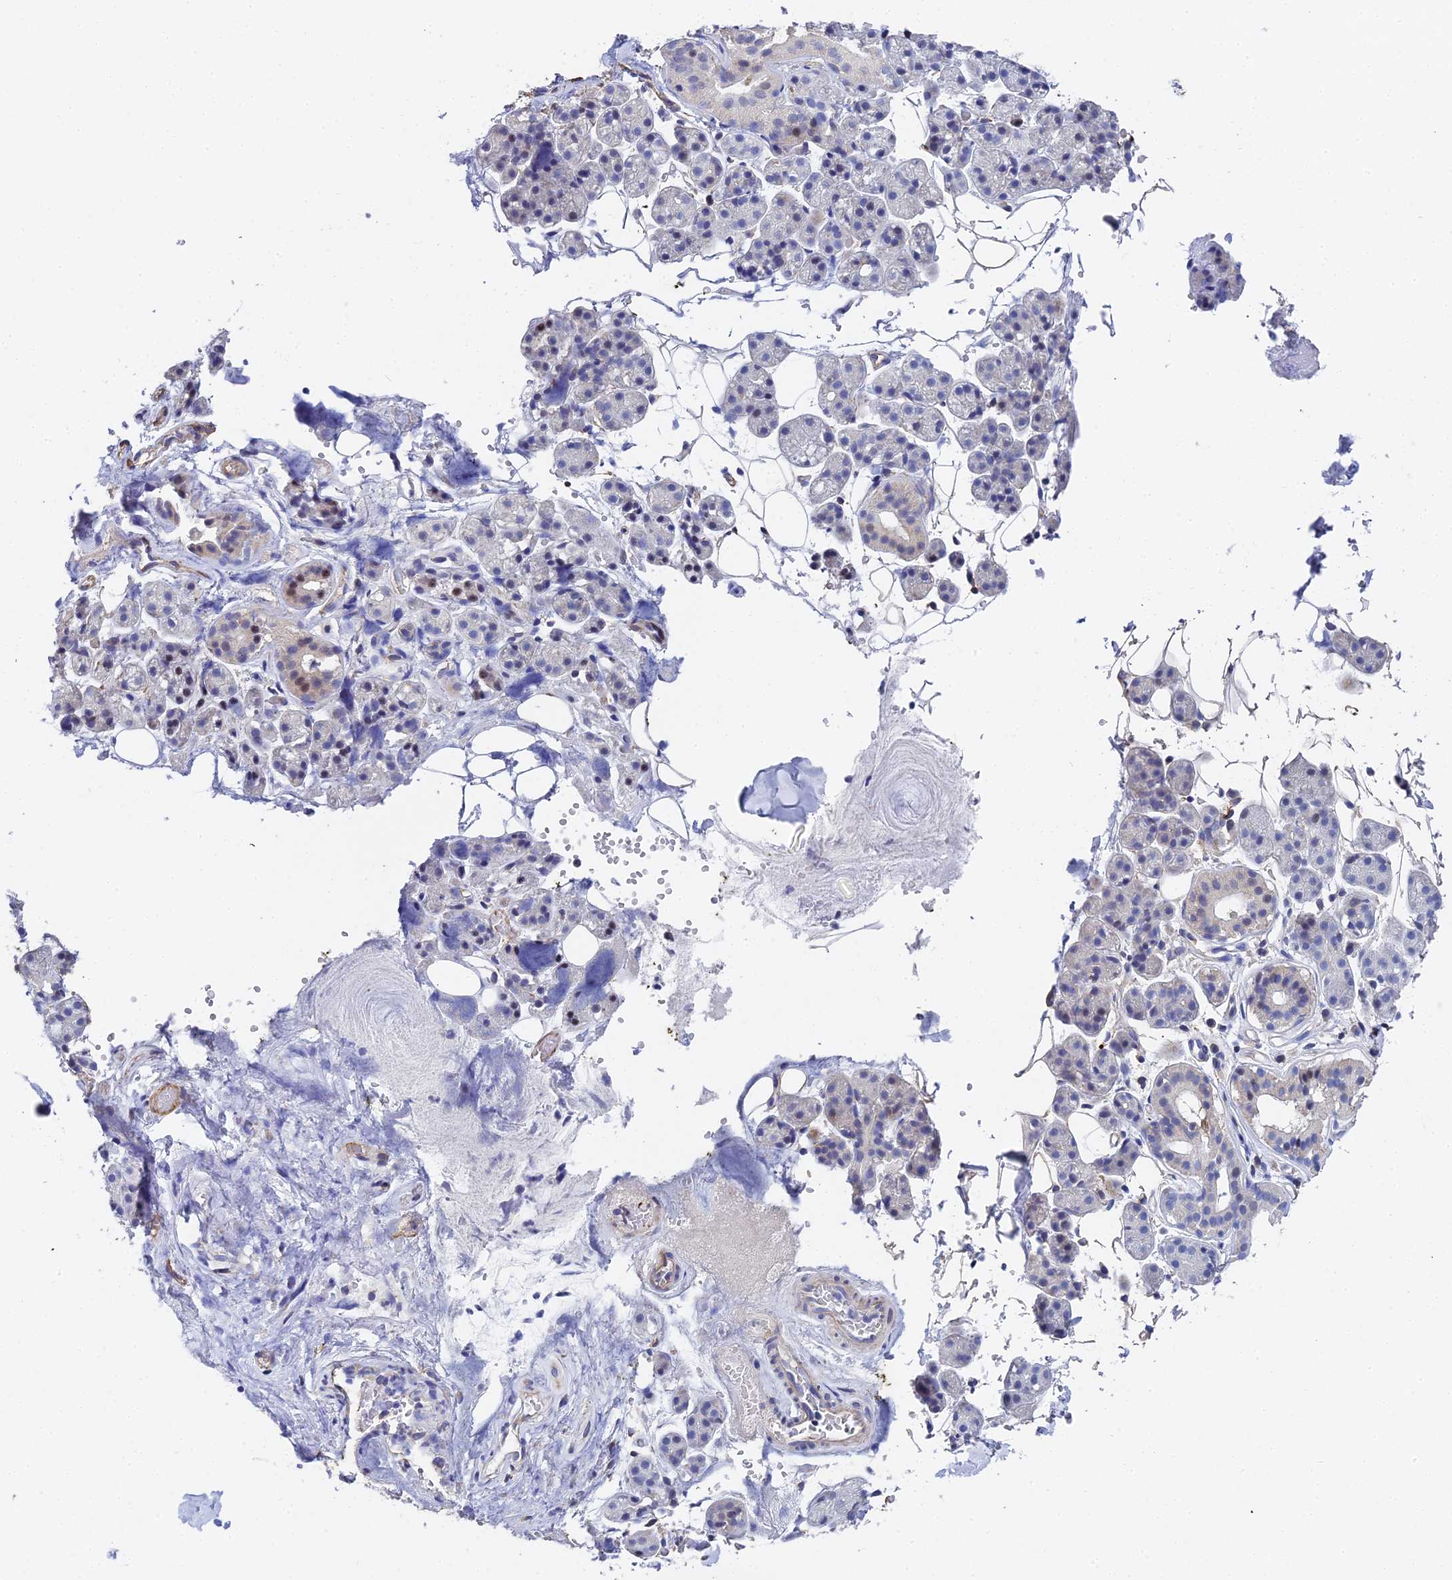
{"staining": {"intensity": "moderate", "quantity": "<25%", "location": "nuclear"}, "tissue": "salivary gland", "cell_type": "Glandular cells", "image_type": "normal", "snomed": [{"axis": "morphology", "description": "Normal tissue, NOS"}, {"axis": "topography", "description": "Salivary gland"}], "caption": "An image of salivary gland stained for a protein shows moderate nuclear brown staining in glandular cells.", "gene": "ENSG00000268674", "patient": {"sex": "female", "age": 33}}